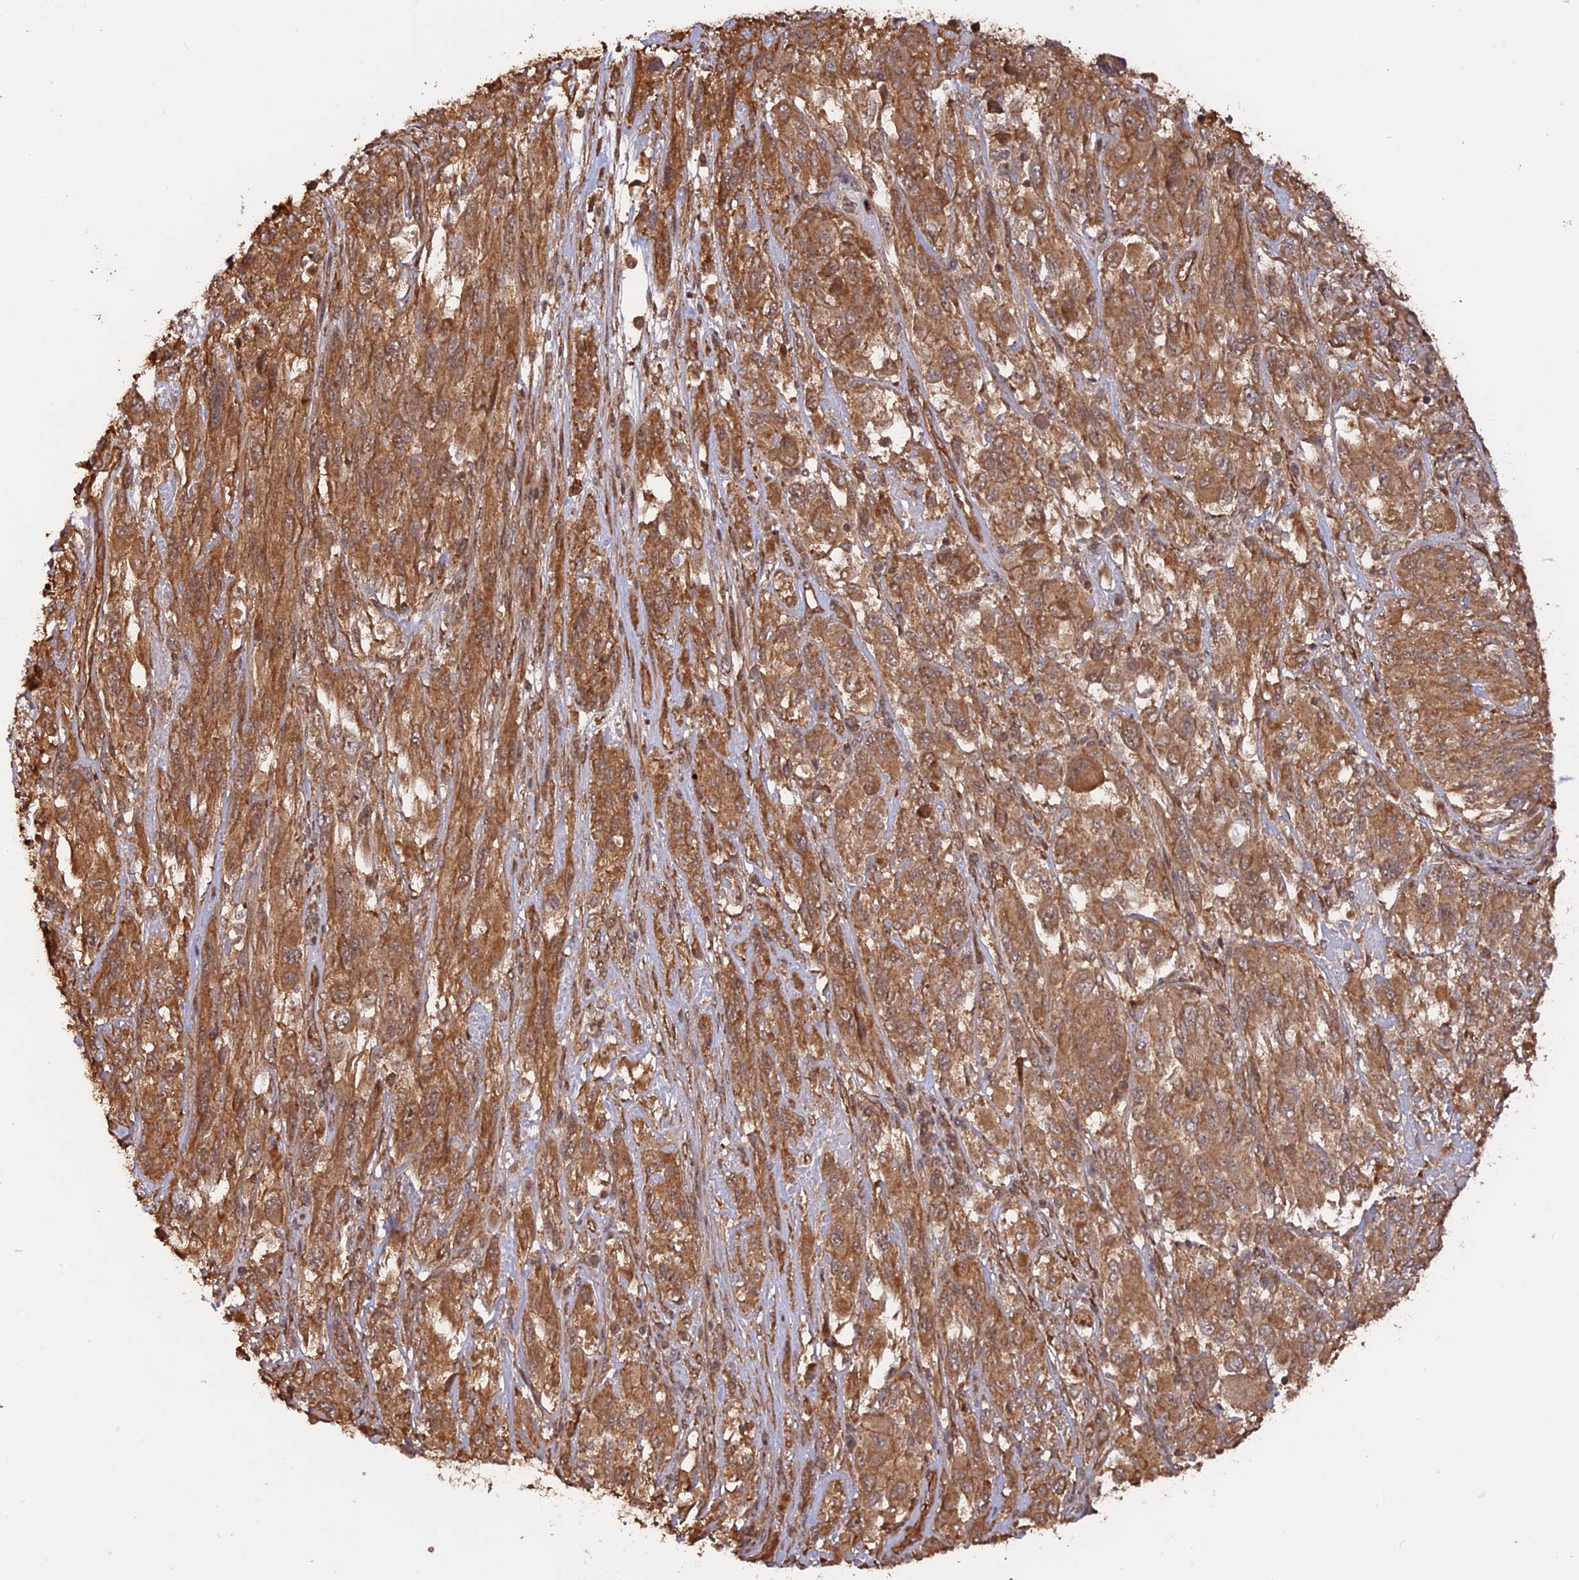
{"staining": {"intensity": "moderate", "quantity": ">75%", "location": "cytoplasmic/membranous"}, "tissue": "melanoma", "cell_type": "Tumor cells", "image_type": "cancer", "snomed": [{"axis": "morphology", "description": "Malignant melanoma, NOS"}, {"axis": "topography", "description": "Skin"}], "caption": "DAB immunohistochemical staining of malignant melanoma exhibits moderate cytoplasmic/membranous protein positivity in approximately >75% of tumor cells.", "gene": "CCDC174", "patient": {"sex": "female", "age": 91}}